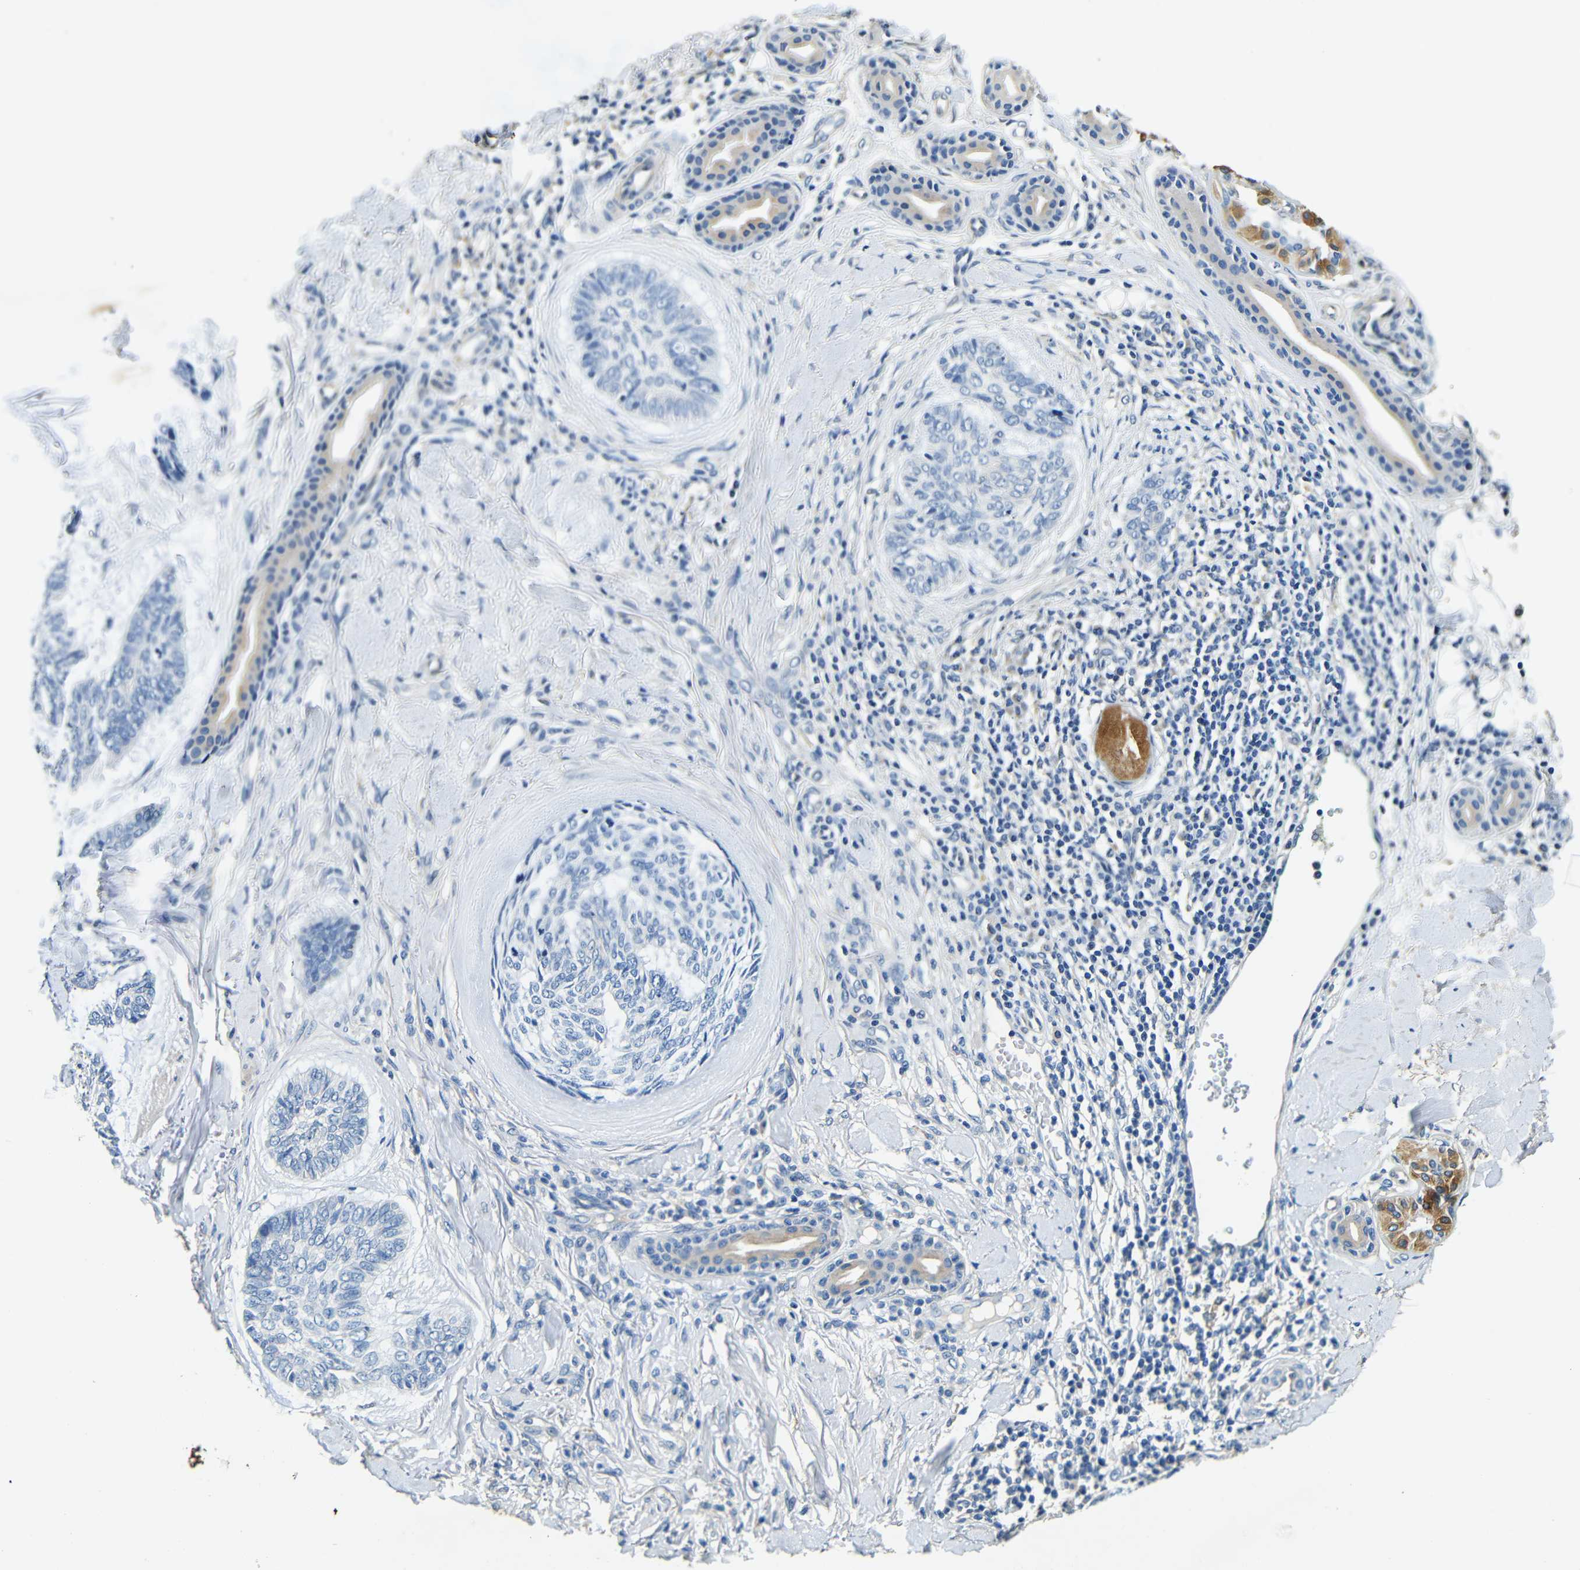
{"staining": {"intensity": "negative", "quantity": "none", "location": "none"}, "tissue": "skin cancer", "cell_type": "Tumor cells", "image_type": "cancer", "snomed": [{"axis": "morphology", "description": "Basal cell carcinoma"}, {"axis": "topography", "description": "Skin"}], "caption": "The photomicrograph reveals no significant staining in tumor cells of skin cancer. (Stains: DAB immunohistochemistry (IHC) with hematoxylin counter stain, Microscopy: brightfield microscopy at high magnification).", "gene": "FMO5", "patient": {"sex": "male", "age": 43}}